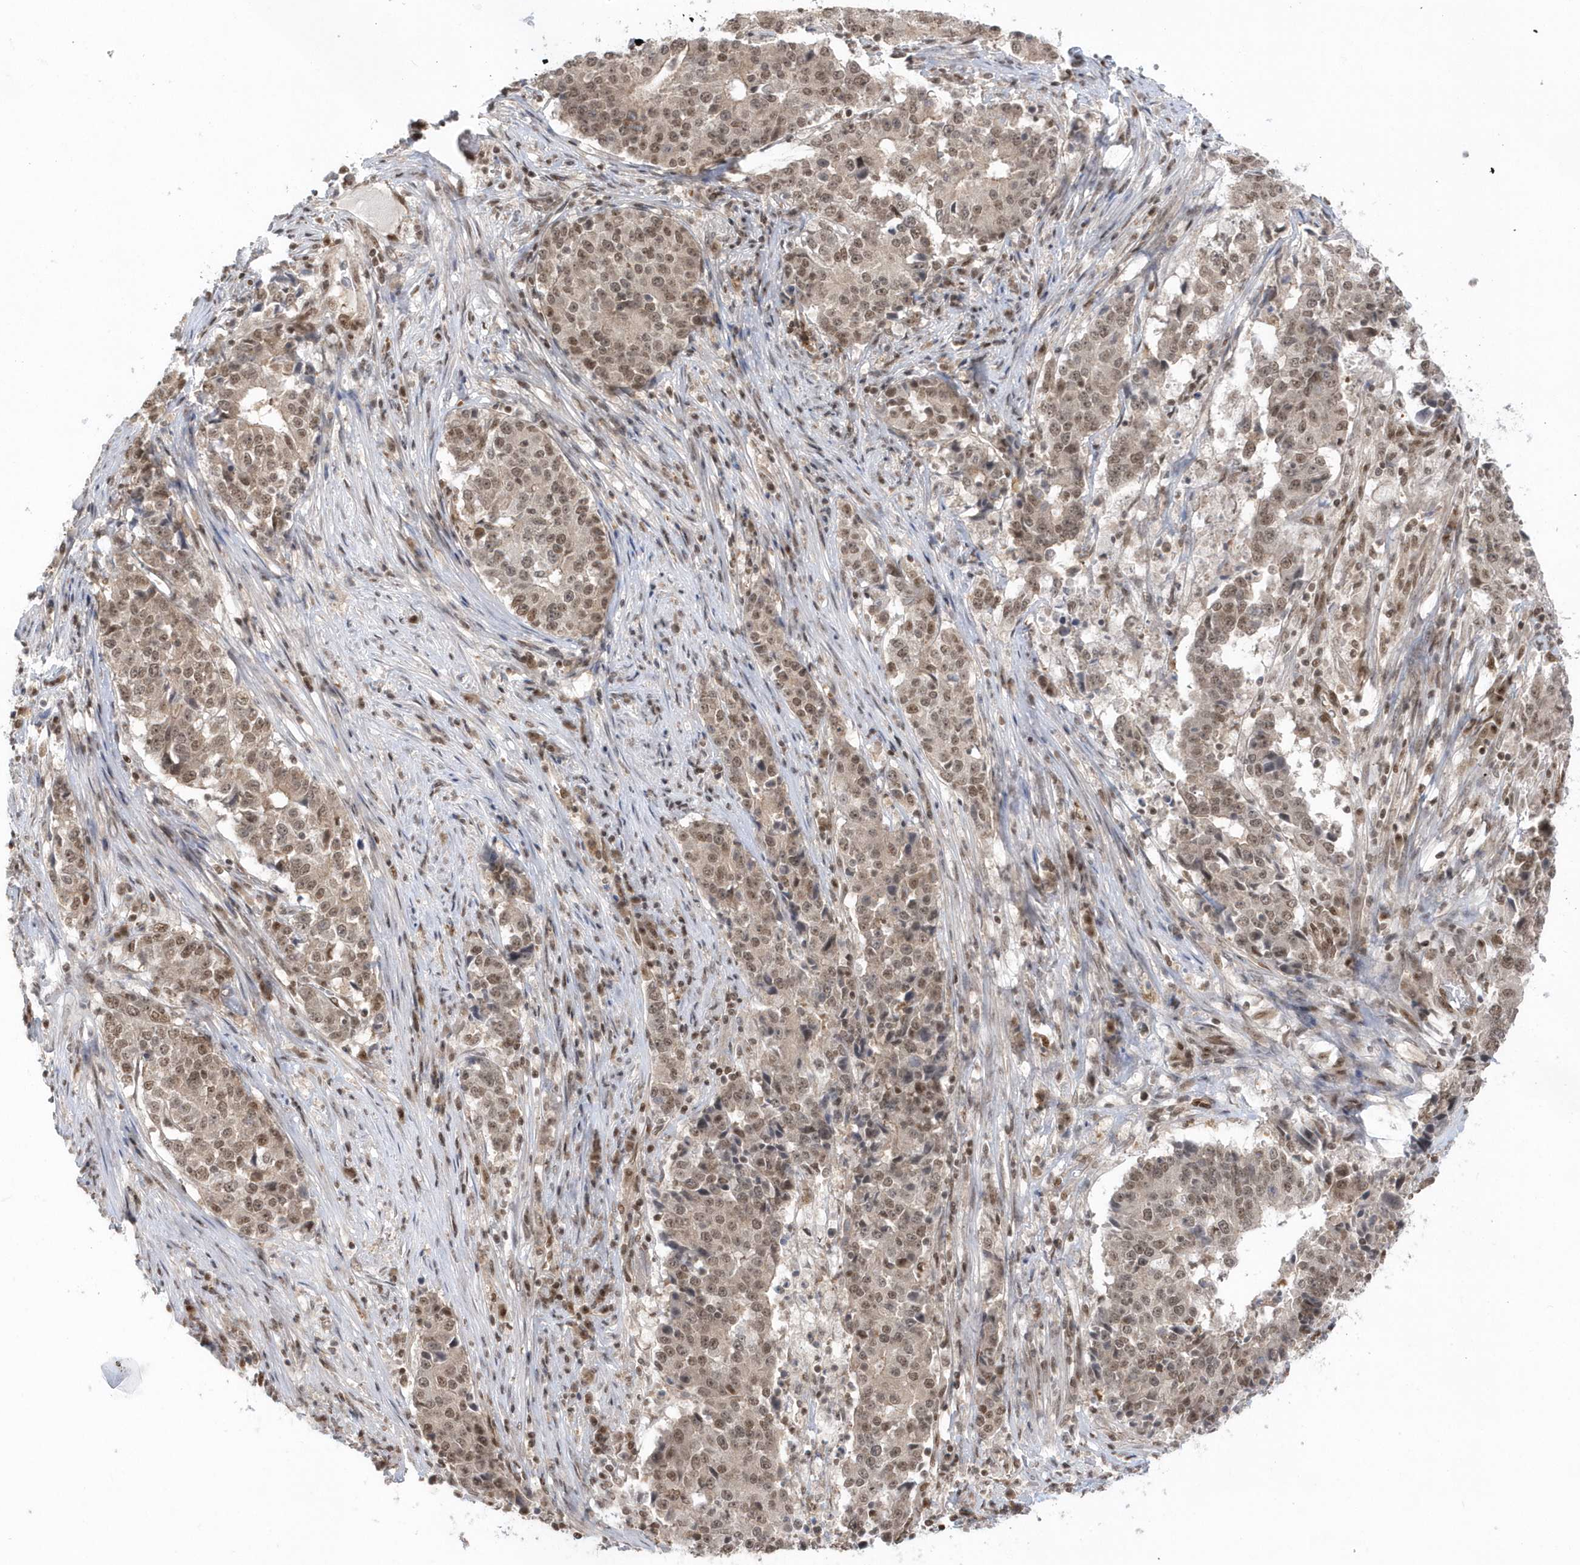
{"staining": {"intensity": "moderate", "quantity": ">75%", "location": "nuclear"}, "tissue": "stomach cancer", "cell_type": "Tumor cells", "image_type": "cancer", "snomed": [{"axis": "morphology", "description": "Adenocarcinoma, NOS"}, {"axis": "topography", "description": "Stomach"}], "caption": "Stomach adenocarcinoma was stained to show a protein in brown. There is medium levels of moderate nuclear staining in about >75% of tumor cells.", "gene": "SEPHS1", "patient": {"sex": "male", "age": 59}}